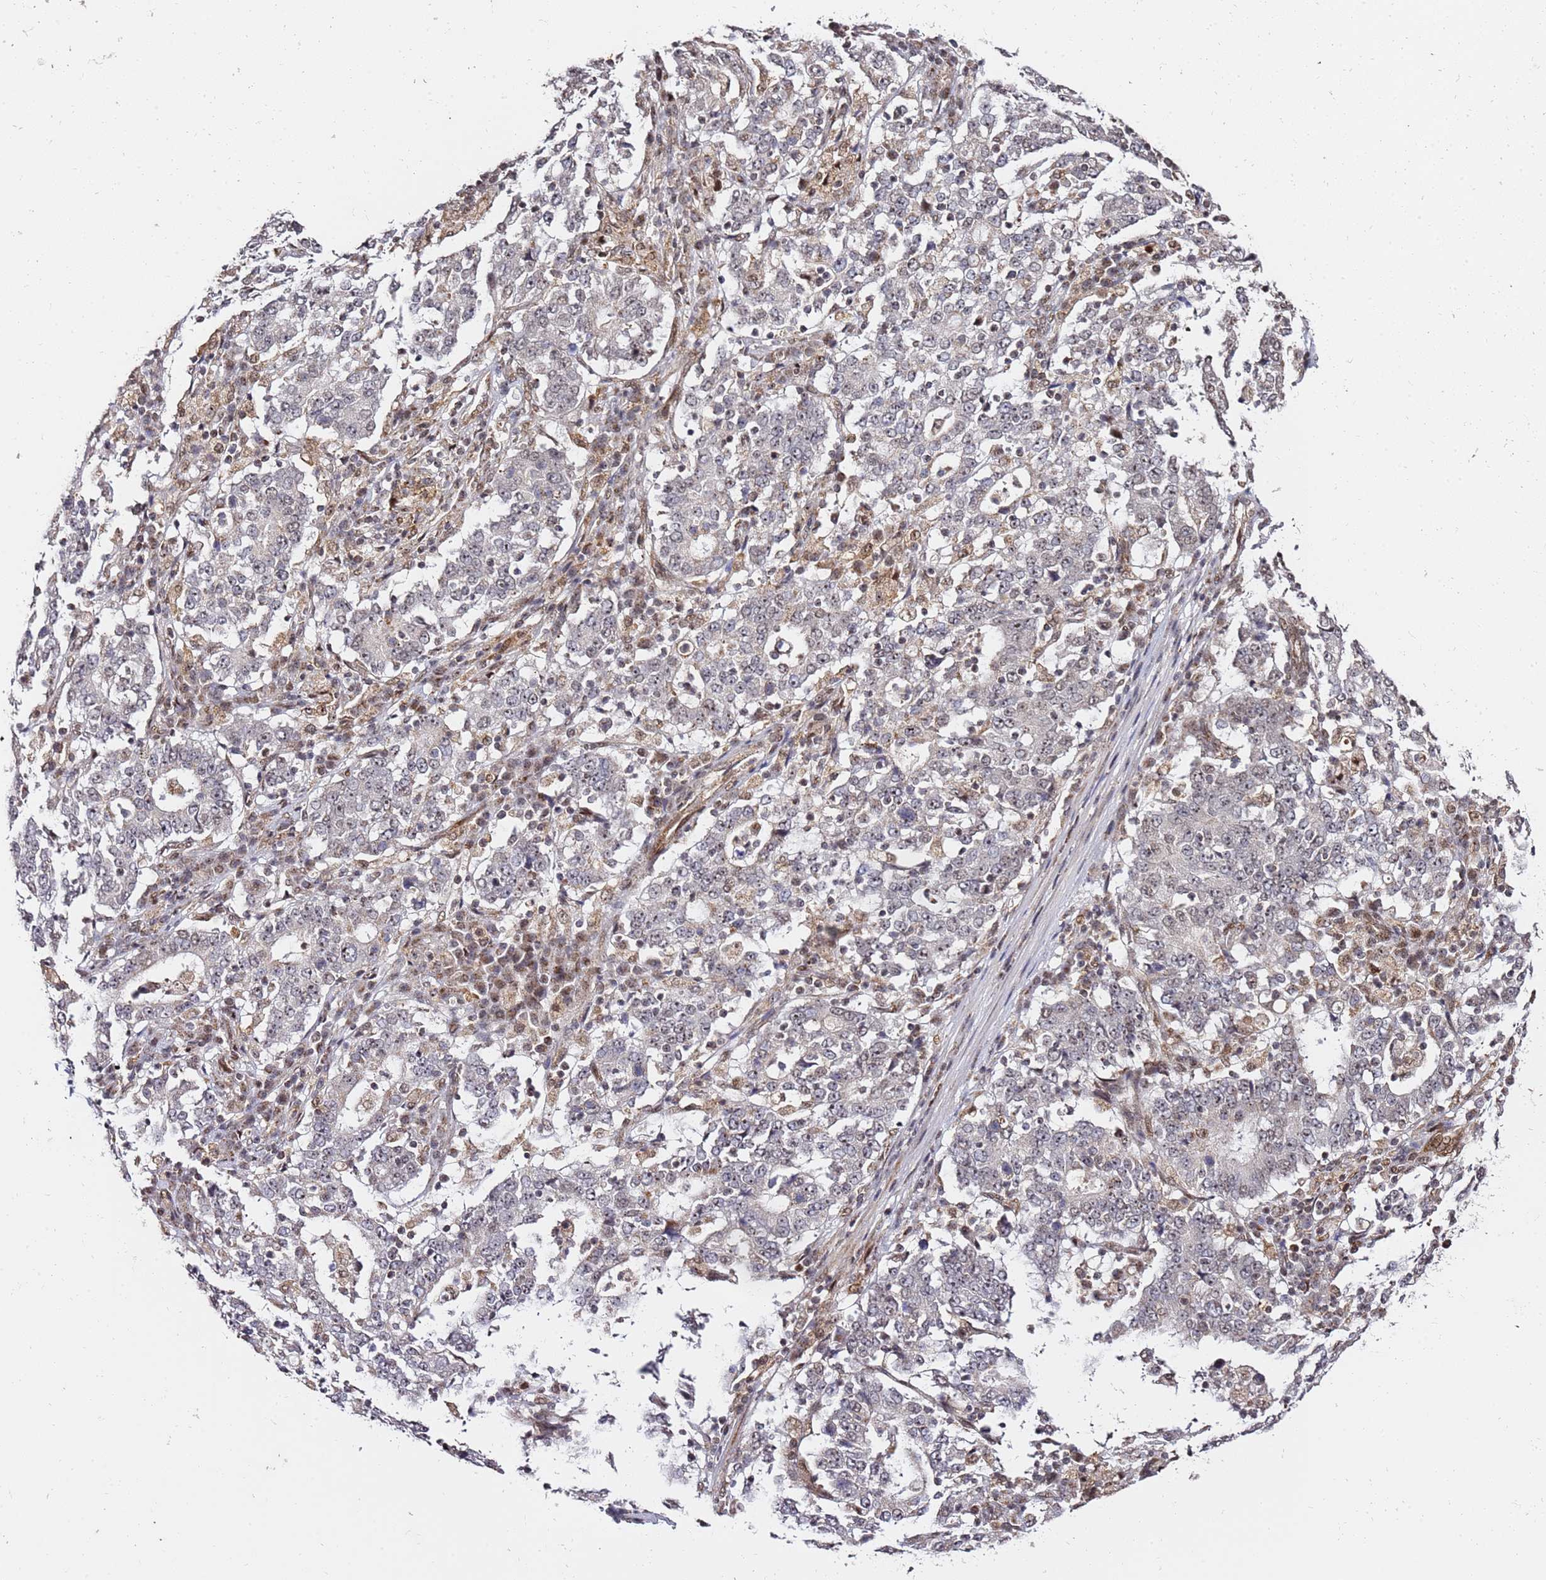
{"staining": {"intensity": "weak", "quantity": "<25%", "location": "nuclear"}, "tissue": "stomach cancer", "cell_type": "Tumor cells", "image_type": "cancer", "snomed": [{"axis": "morphology", "description": "Adenocarcinoma, NOS"}, {"axis": "topography", "description": "Stomach"}], "caption": "Tumor cells are negative for protein expression in human stomach cancer. (DAB (3,3'-diaminobenzidine) immunohistochemistry (IHC) with hematoxylin counter stain).", "gene": "TP53AIP1", "patient": {"sex": "male", "age": 59}}